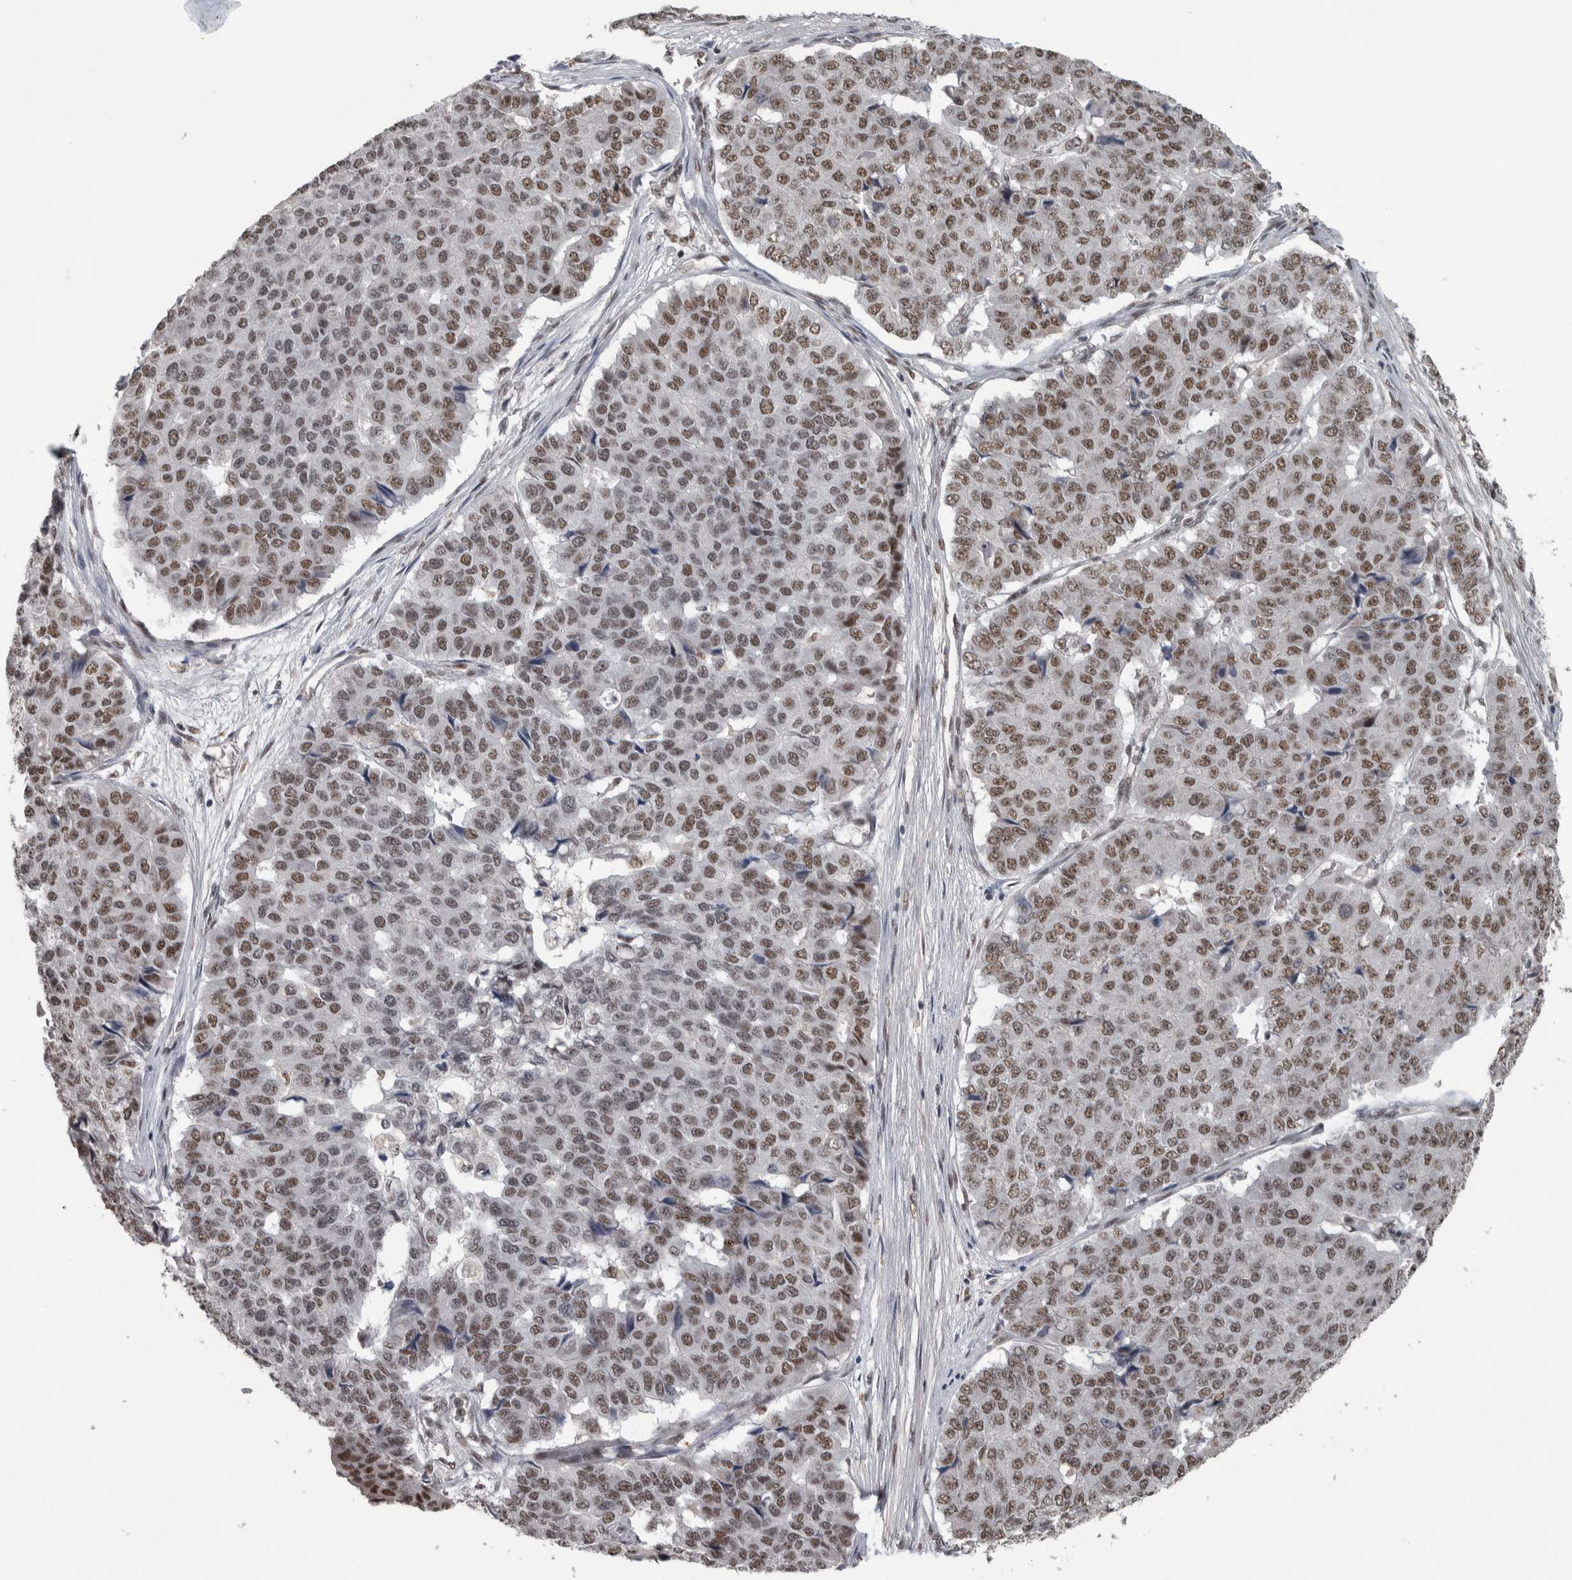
{"staining": {"intensity": "moderate", "quantity": ">75%", "location": "nuclear"}, "tissue": "pancreatic cancer", "cell_type": "Tumor cells", "image_type": "cancer", "snomed": [{"axis": "morphology", "description": "Adenocarcinoma, NOS"}, {"axis": "topography", "description": "Pancreas"}], "caption": "IHC (DAB (3,3'-diaminobenzidine)) staining of human adenocarcinoma (pancreatic) shows moderate nuclear protein expression in approximately >75% of tumor cells. (DAB (3,3'-diaminobenzidine) IHC, brown staining for protein, blue staining for nuclei).", "gene": "DDX42", "patient": {"sex": "male", "age": 50}}